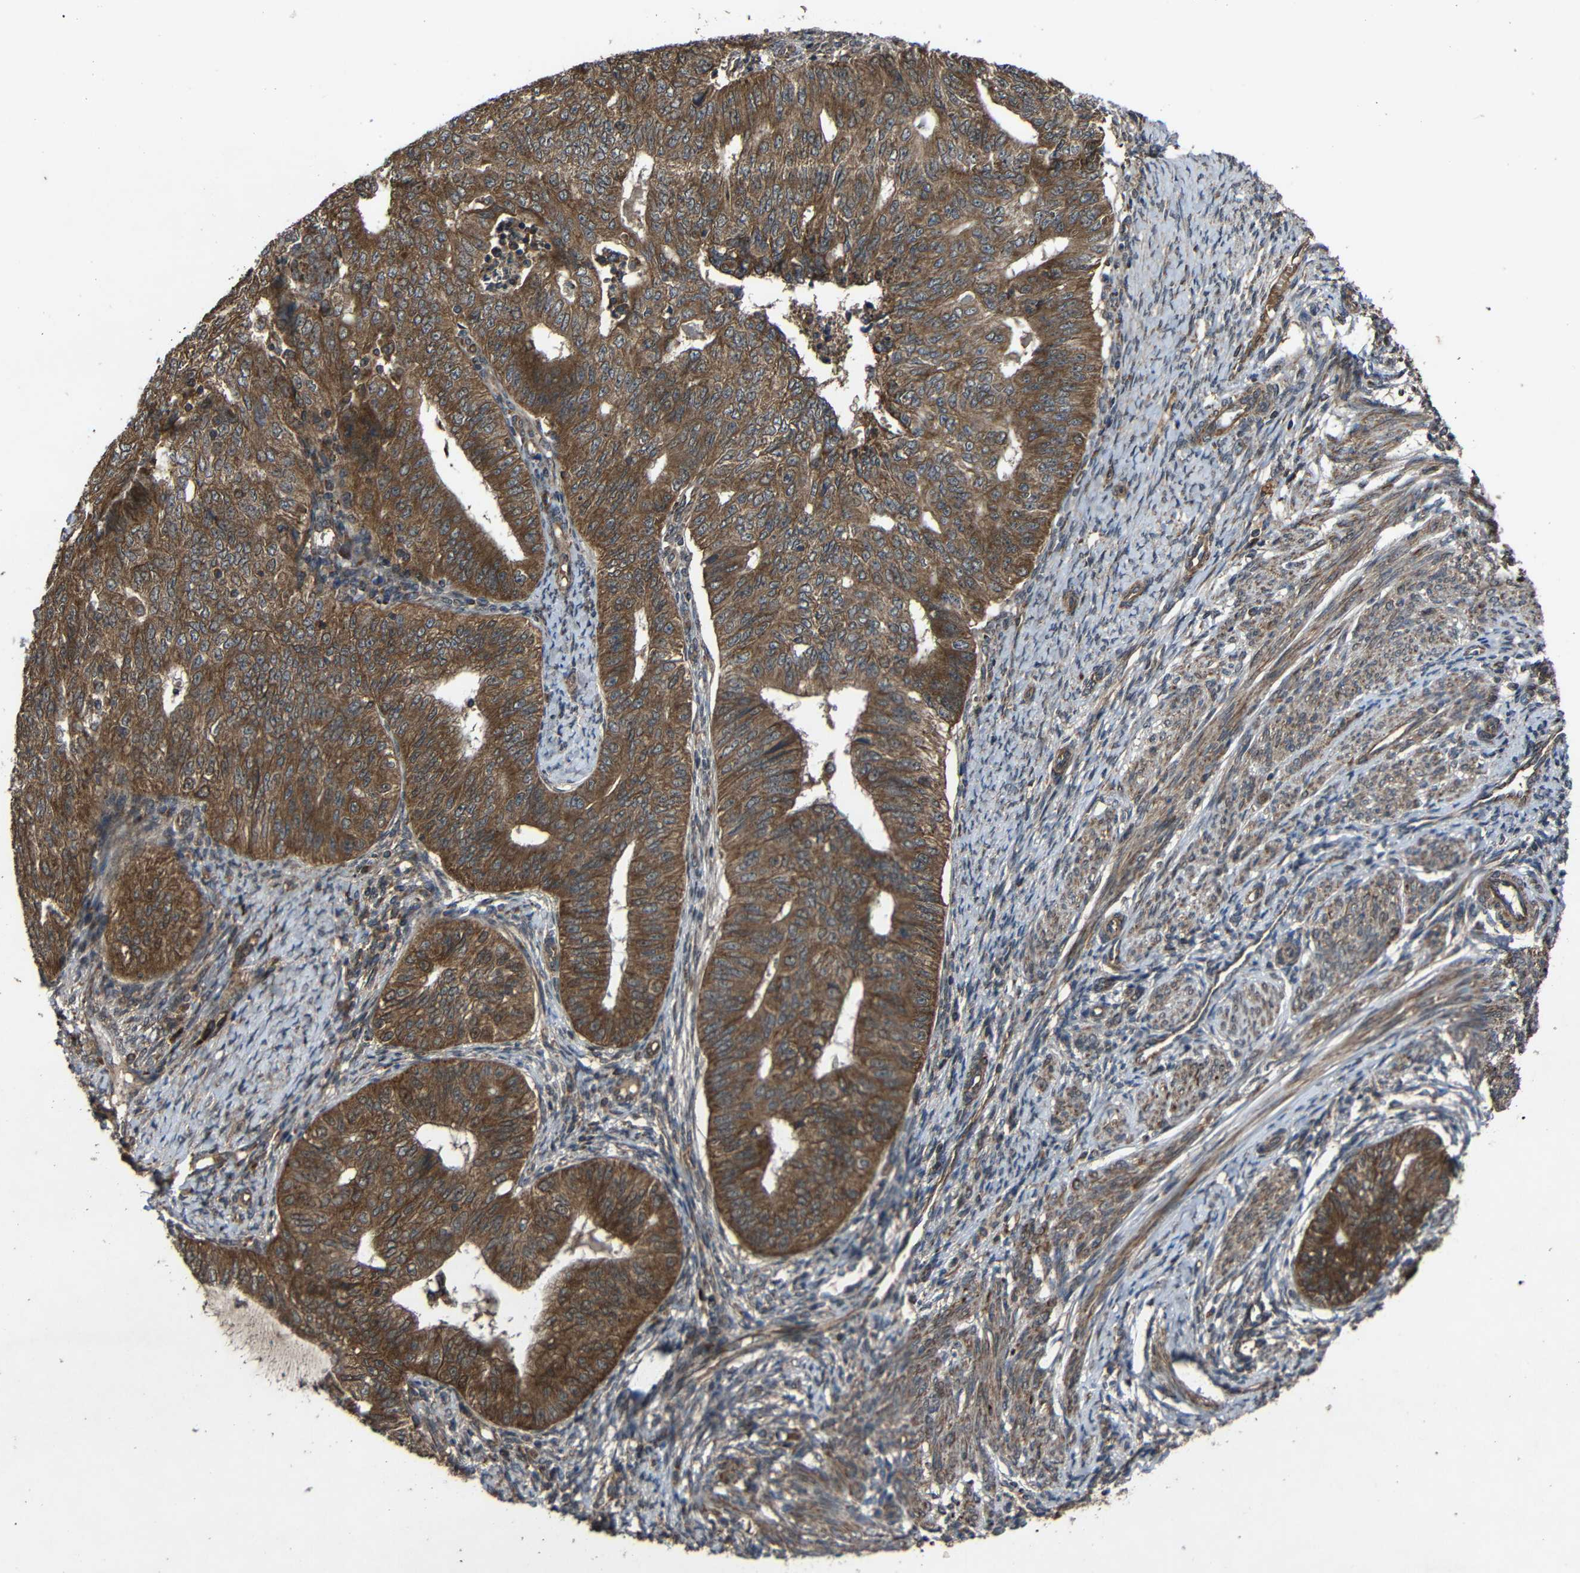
{"staining": {"intensity": "strong", "quantity": ">75%", "location": "cytoplasmic/membranous"}, "tissue": "endometrial cancer", "cell_type": "Tumor cells", "image_type": "cancer", "snomed": [{"axis": "morphology", "description": "Adenocarcinoma, NOS"}, {"axis": "topography", "description": "Endometrium"}], "caption": "High-magnification brightfield microscopy of endometrial adenocarcinoma stained with DAB (3,3'-diaminobenzidine) (brown) and counterstained with hematoxylin (blue). tumor cells exhibit strong cytoplasmic/membranous staining is seen in approximately>75% of cells. (Stains: DAB (3,3'-diaminobenzidine) in brown, nuclei in blue, Microscopy: brightfield microscopy at high magnification).", "gene": "C1GALT1", "patient": {"sex": "female", "age": 32}}